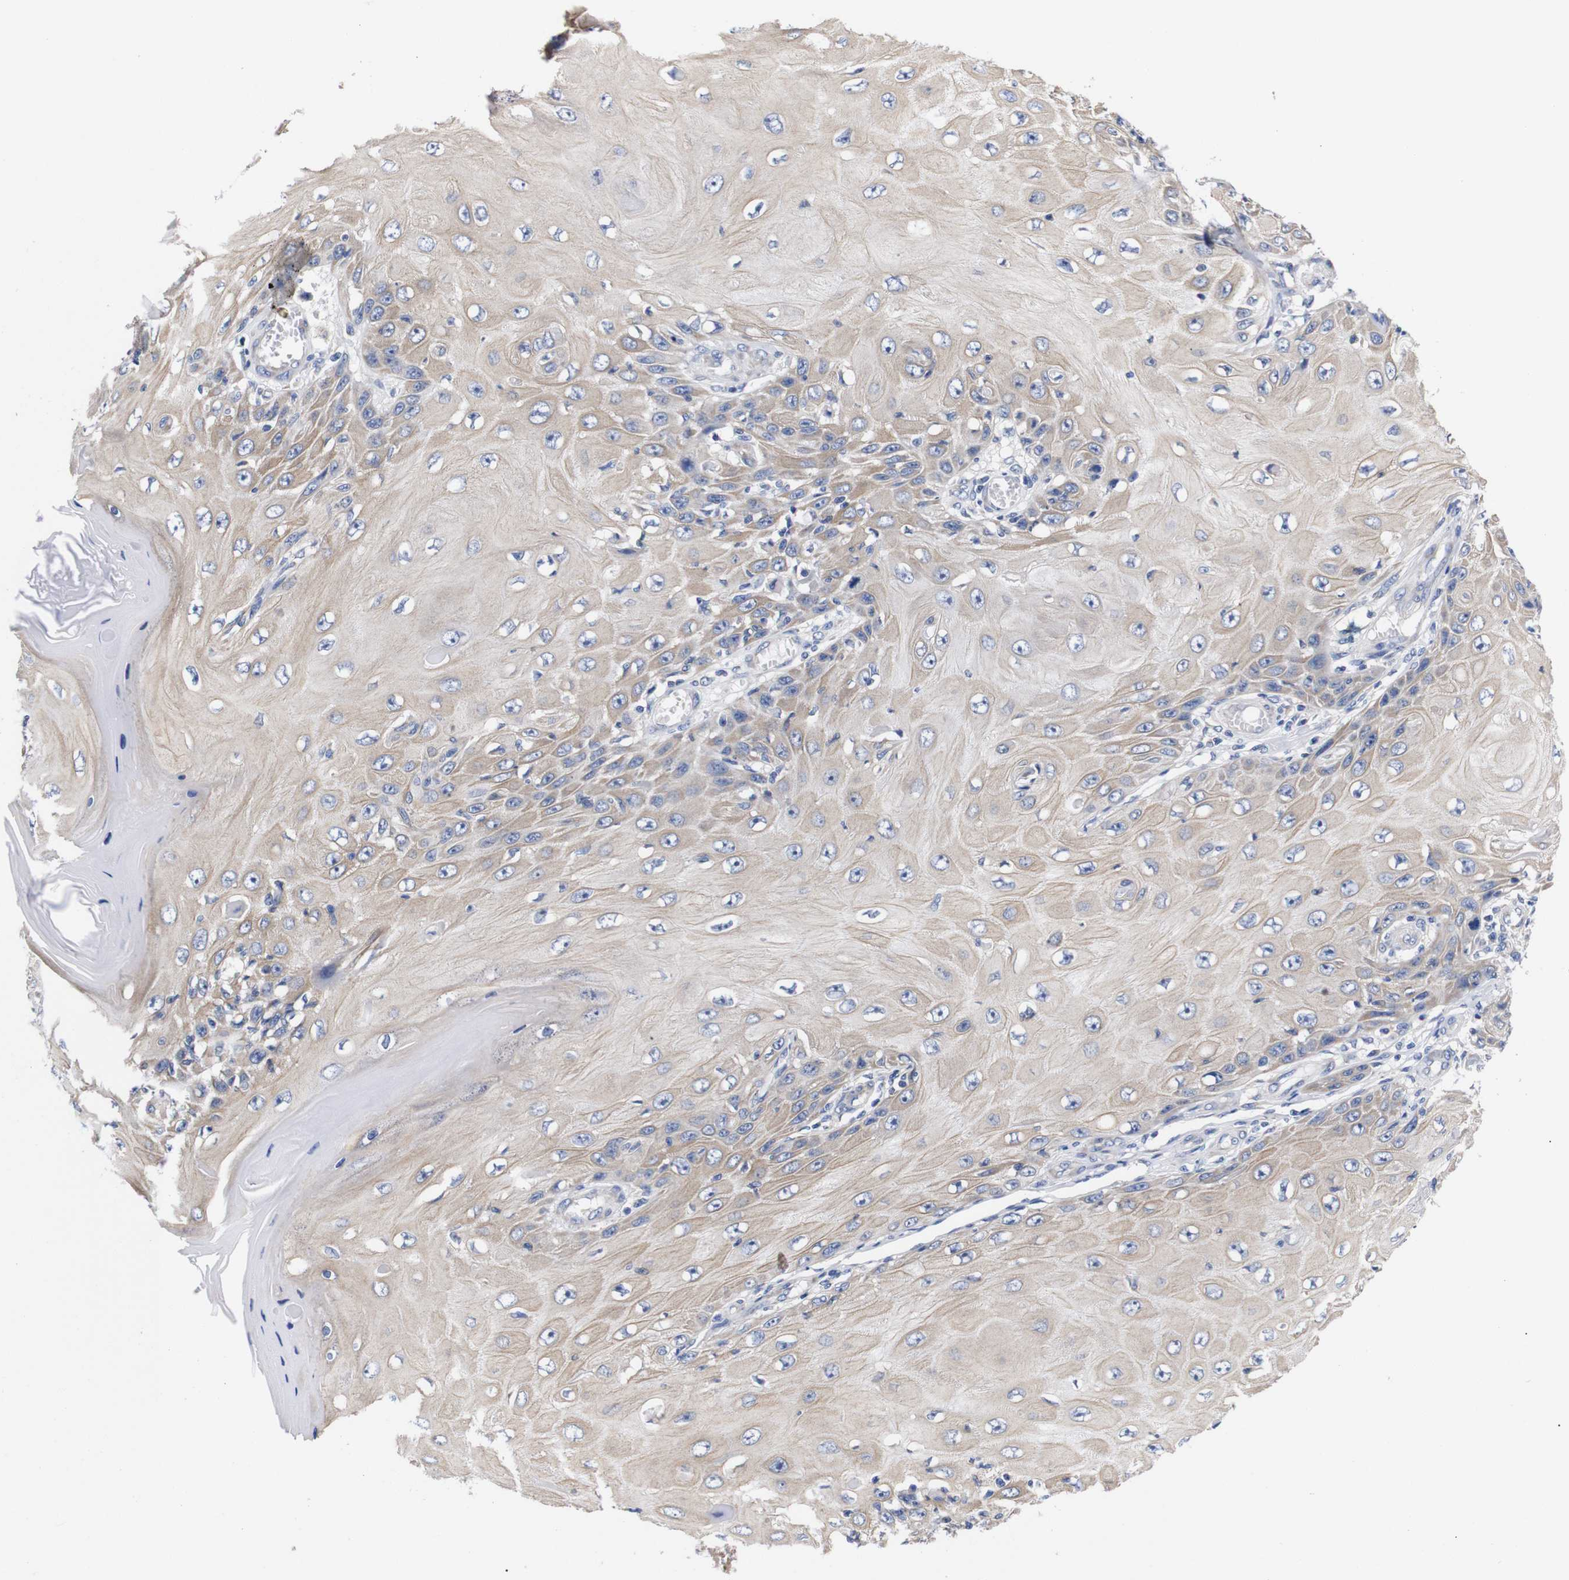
{"staining": {"intensity": "weak", "quantity": ">75%", "location": "cytoplasmic/membranous"}, "tissue": "skin cancer", "cell_type": "Tumor cells", "image_type": "cancer", "snomed": [{"axis": "morphology", "description": "Squamous cell carcinoma, NOS"}, {"axis": "topography", "description": "Skin"}], "caption": "The image displays immunohistochemical staining of squamous cell carcinoma (skin). There is weak cytoplasmic/membranous staining is appreciated in approximately >75% of tumor cells.", "gene": "OPN3", "patient": {"sex": "female", "age": 73}}